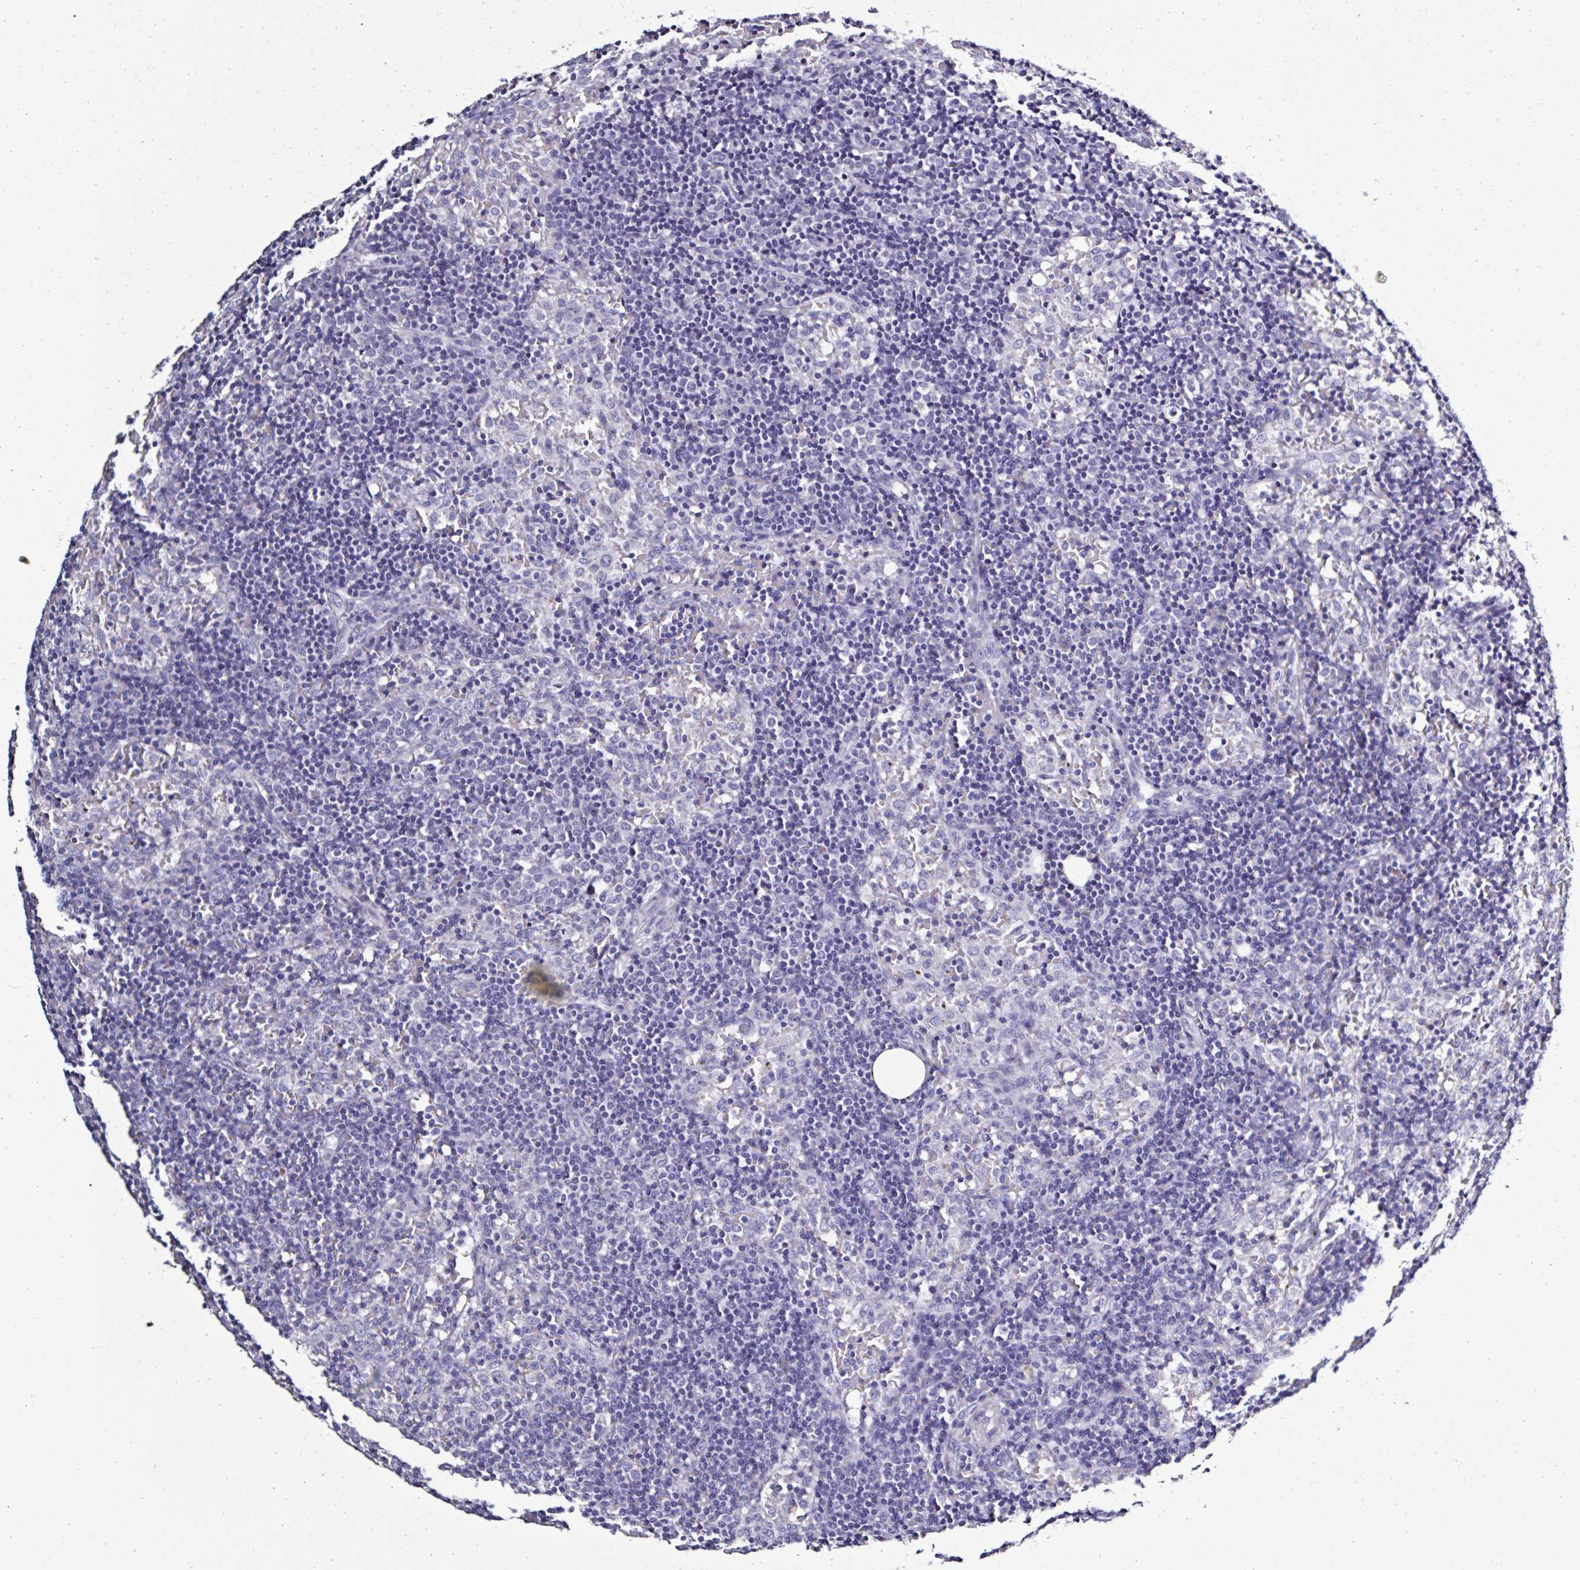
{"staining": {"intensity": "negative", "quantity": "none", "location": "none"}, "tissue": "lymph node", "cell_type": "Germinal center cells", "image_type": "normal", "snomed": [{"axis": "morphology", "description": "Normal tissue, NOS"}, {"axis": "topography", "description": "Lymph node"}], "caption": "High power microscopy image of an immunohistochemistry image of unremarkable lymph node, revealing no significant positivity in germinal center cells.", "gene": "PLA2G4E", "patient": {"sex": "female", "age": 41}}